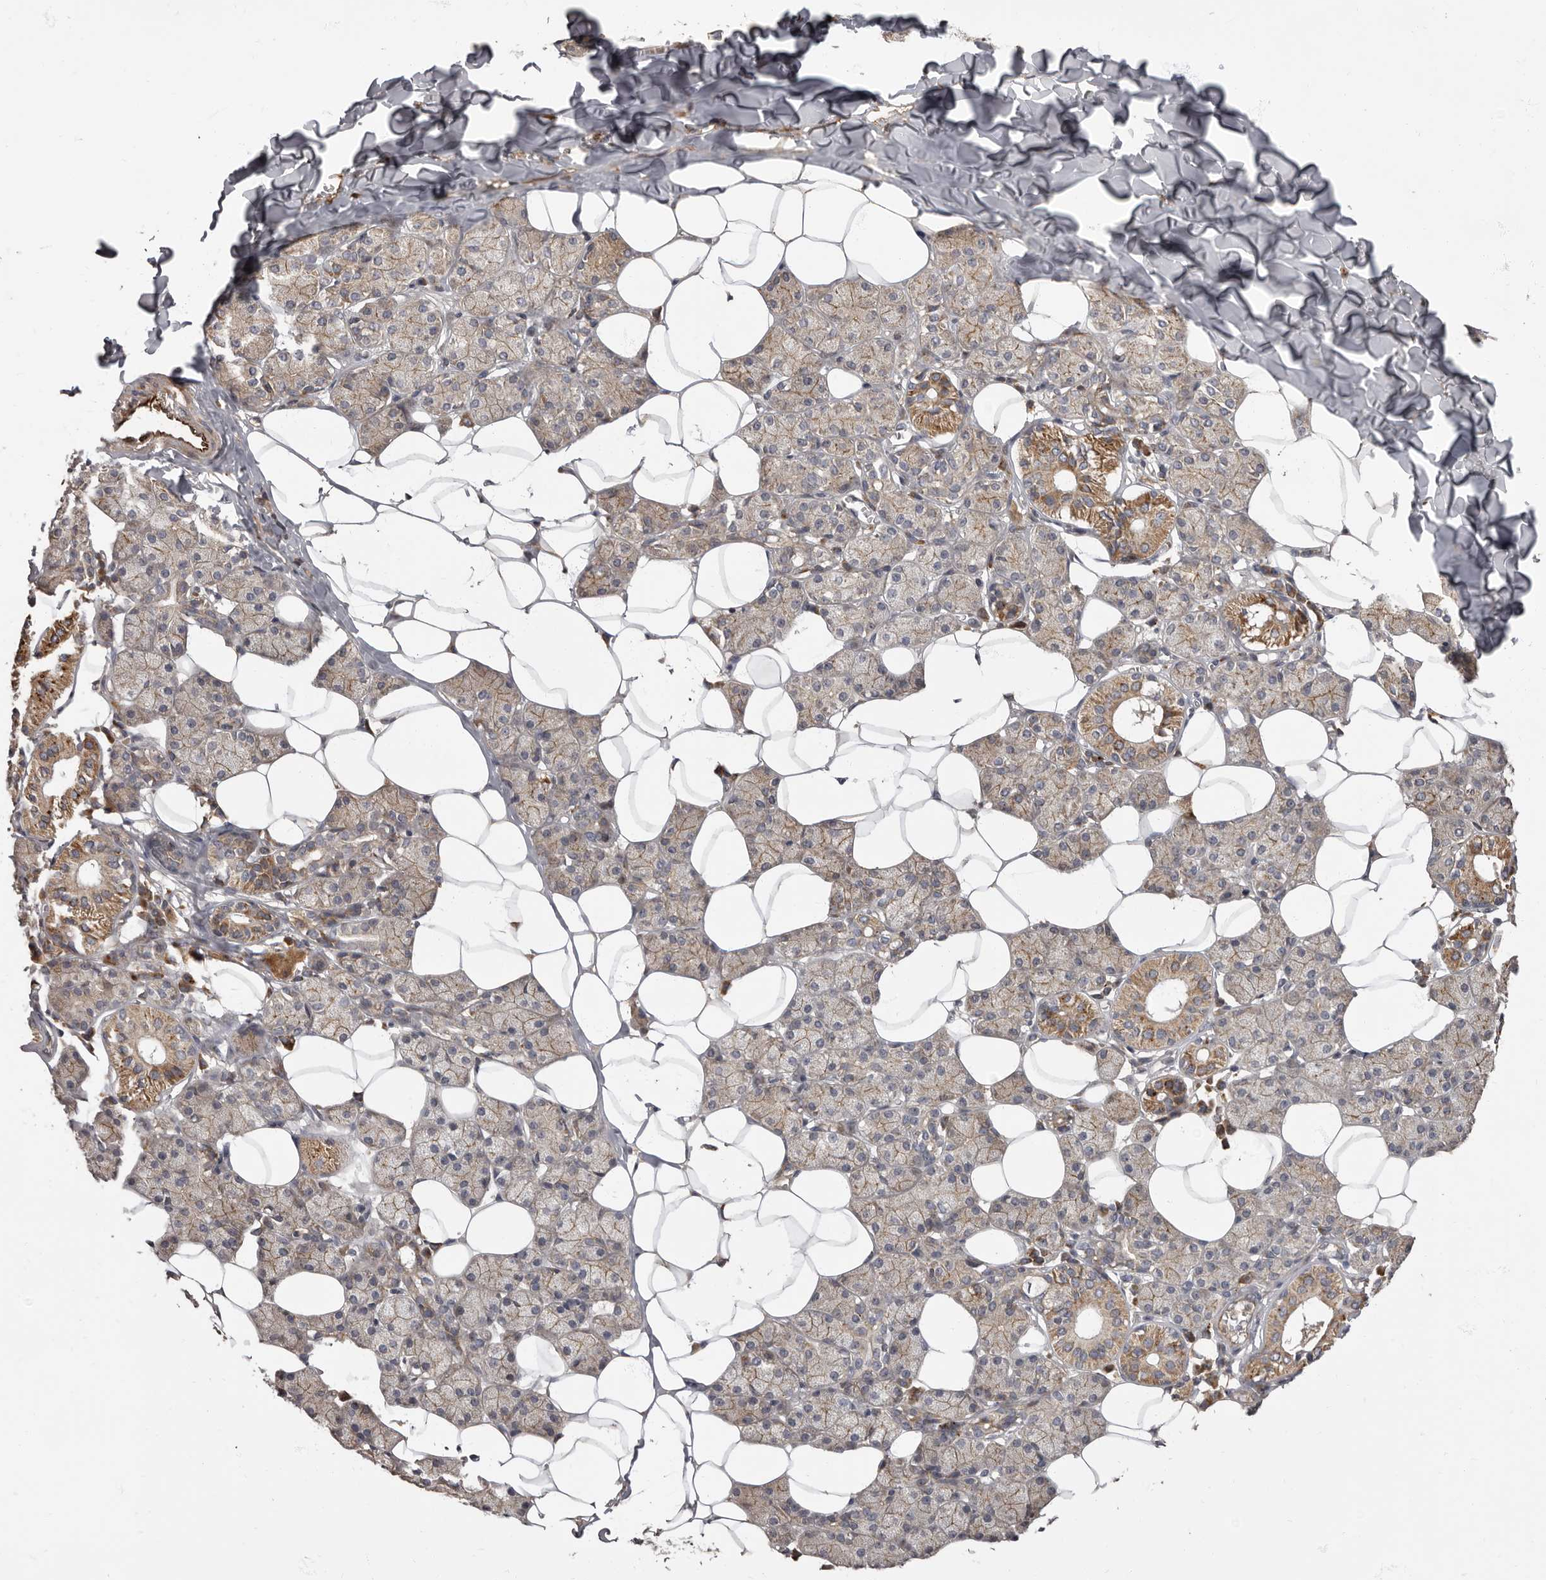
{"staining": {"intensity": "moderate", "quantity": "25%-75%", "location": "cytoplasmic/membranous"}, "tissue": "salivary gland", "cell_type": "Glandular cells", "image_type": "normal", "snomed": [{"axis": "morphology", "description": "Normal tissue, NOS"}, {"axis": "topography", "description": "Salivary gland"}], "caption": "A high-resolution image shows immunohistochemistry staining of unremarkable salivary gland, which shows moderate cytoplasmic/membranous staining in about 25%-75% of glandular cells. The protein of interest is stained brown, and the nuclei are stained in blue (DAB (3,3'-diaminobenzidine) IHC with brightfield microscopy, high magnification).", "gene": "ADCY2", "patient": {"sex": "female", "age": 33}}